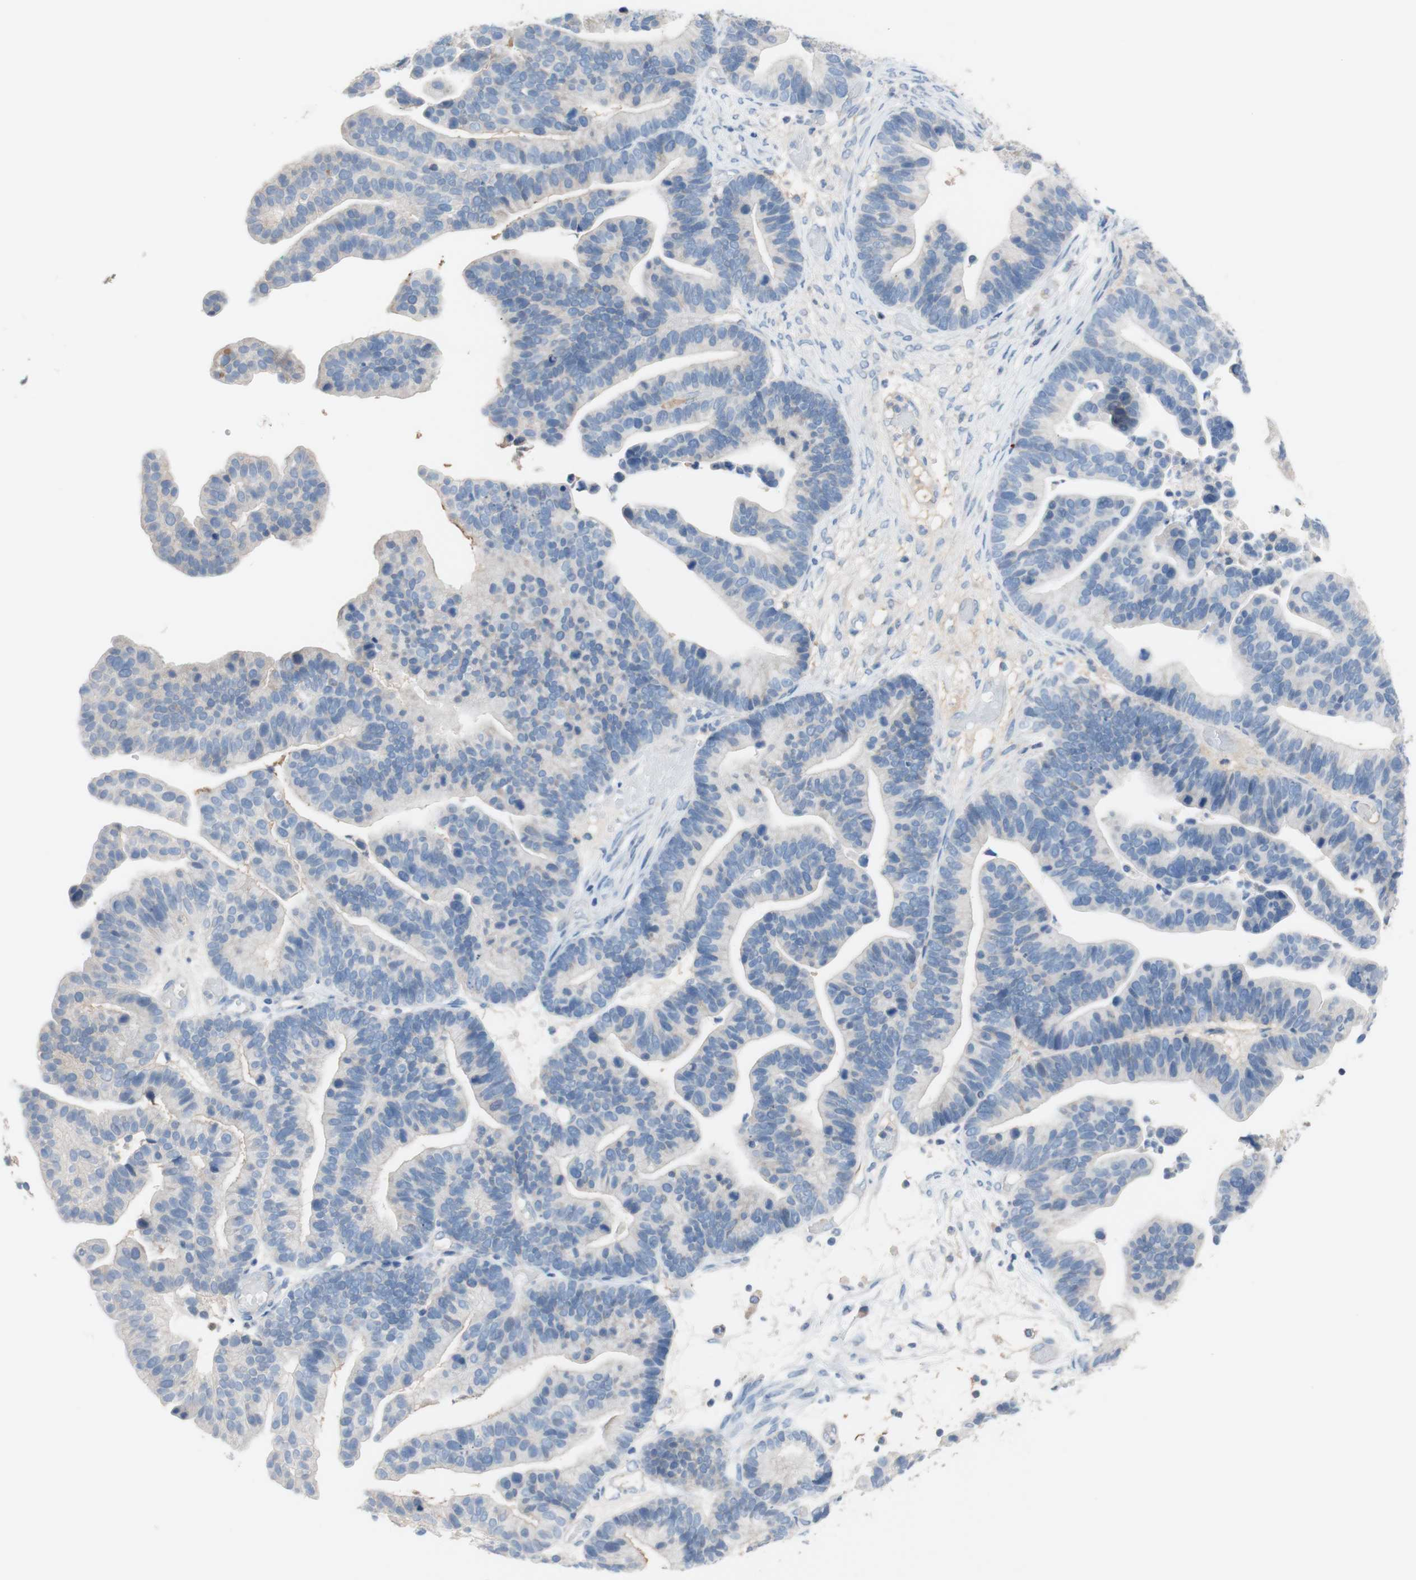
{"staining": {"intensity": "negative", "quantity": "none", "location": "none"}, "tissue": "ovarian cancer", "cell_type": "Tumor cells", "image_type": "cancer", "snomed": [{"axis": "morphology", "description": "Cystadenocarcinoma, serous, NOS"}, {"axis": "topography", "description": "Ovary"}], "caption": "Protein analysis of ovarian serous cystadenocarcinoma reveals no significant staining in tumor cells. The staining is performed using DAB brown chromogen with nuclei counter-stained in using hematoxylin.", "gene": "PACSIN1", "patient": {"sex": "female", "age": 56}}